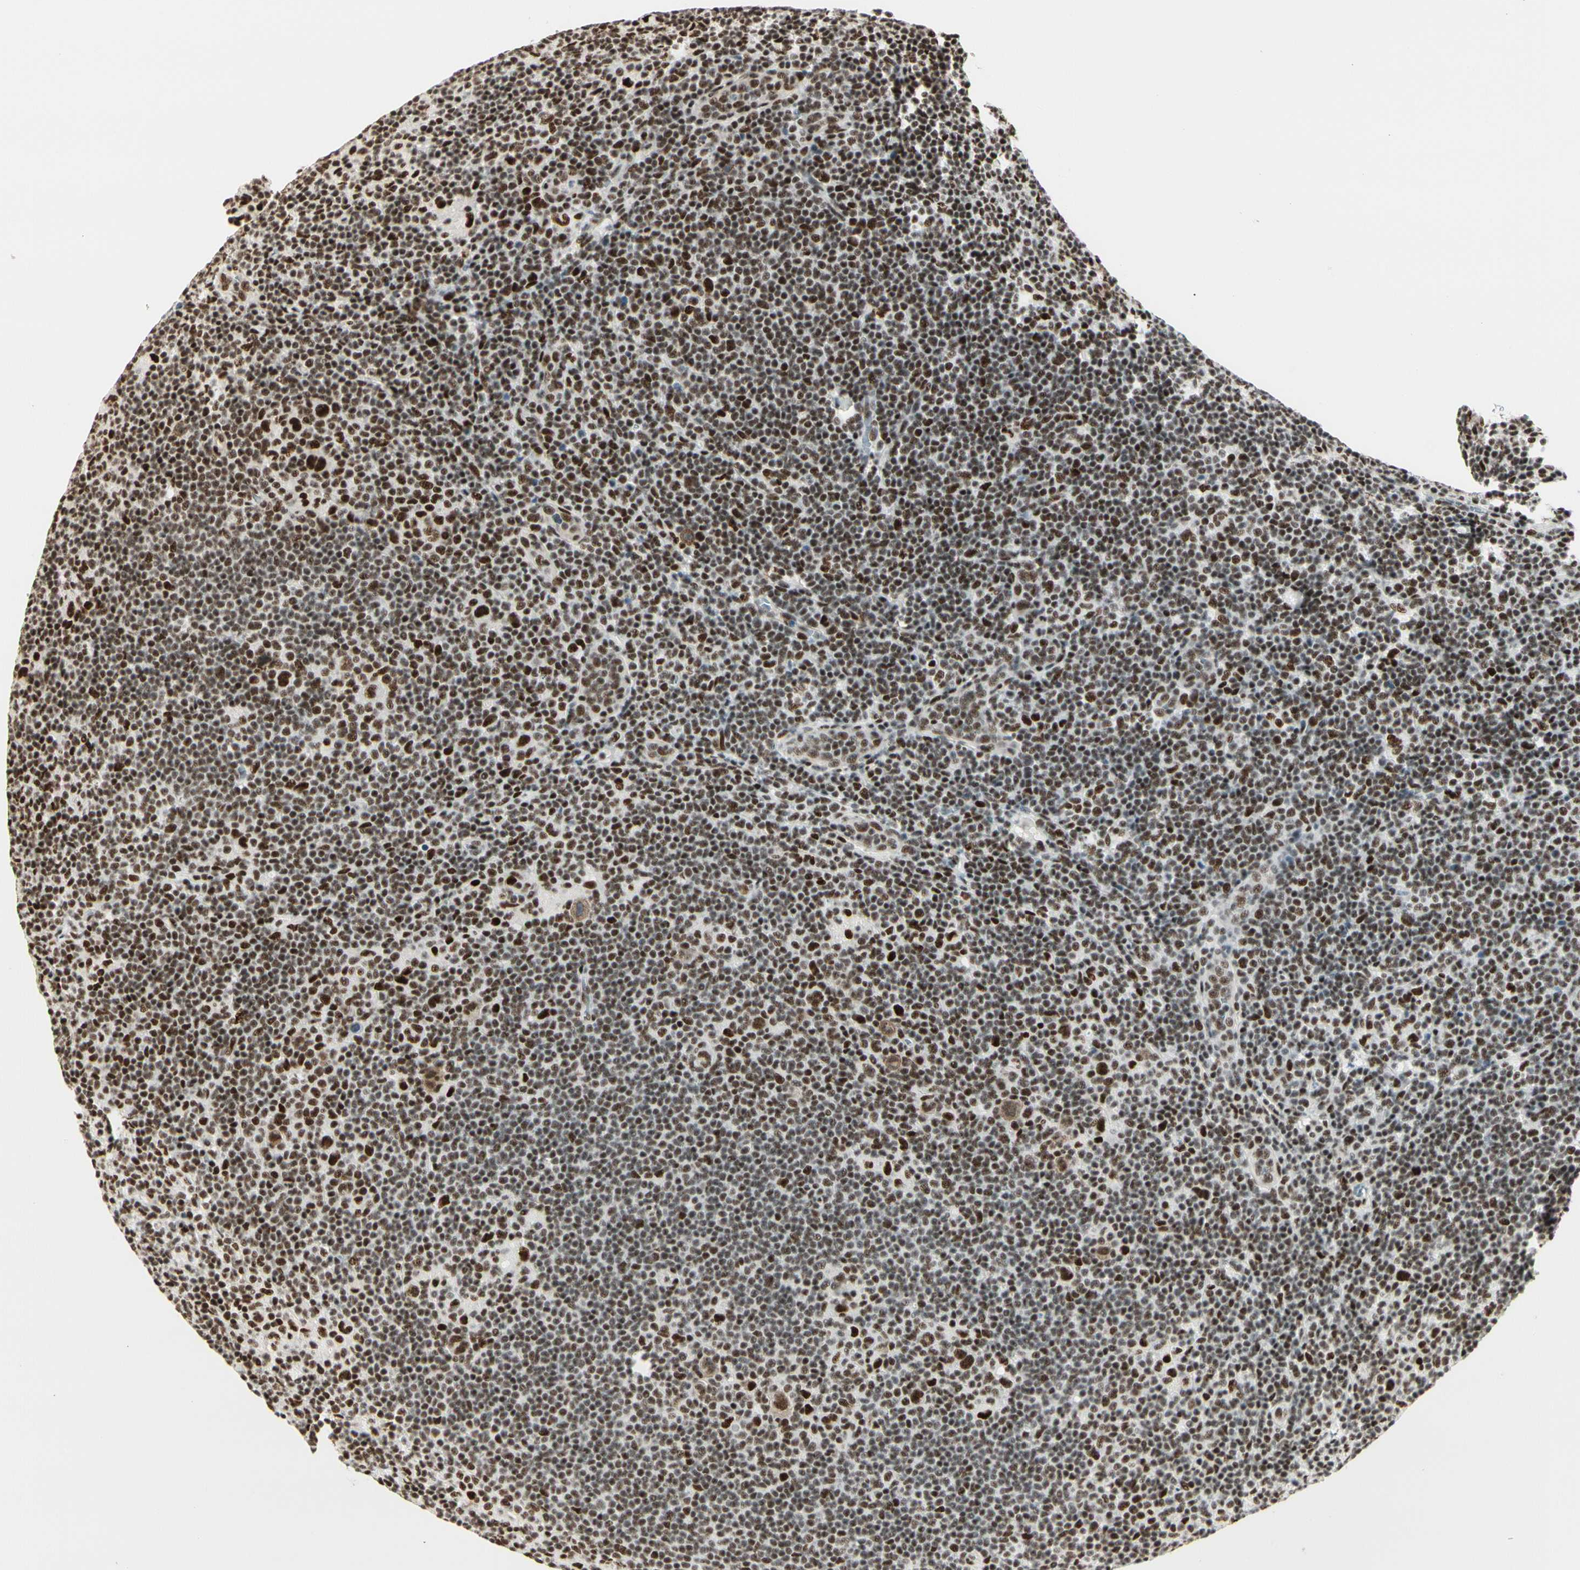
{"staining": {"intensity": "moderate", "quantity": ">75%", "location": "cytoplasmic/membranous,nuclear"}, "tissue": "lymphoma", "cell_type": "Tumor cells", "image_type": "cancer", "snomed": [{"axis": "morphology", "description": "Hodgkin's disease, NOS"}, {"axis": "topography", "description": "Lymph node"}], "caption": "Immunohistochemical staining of human lymphoma reveals medium levels of moderate cytoplasmic/membranous and nuclear staining in about >75% of tumor cells. The protein of interest is shown in brown color, while the nuclei are stained blue.", "gene": "HEXIM1", "patient": {"sex": "female", "age": 57}}